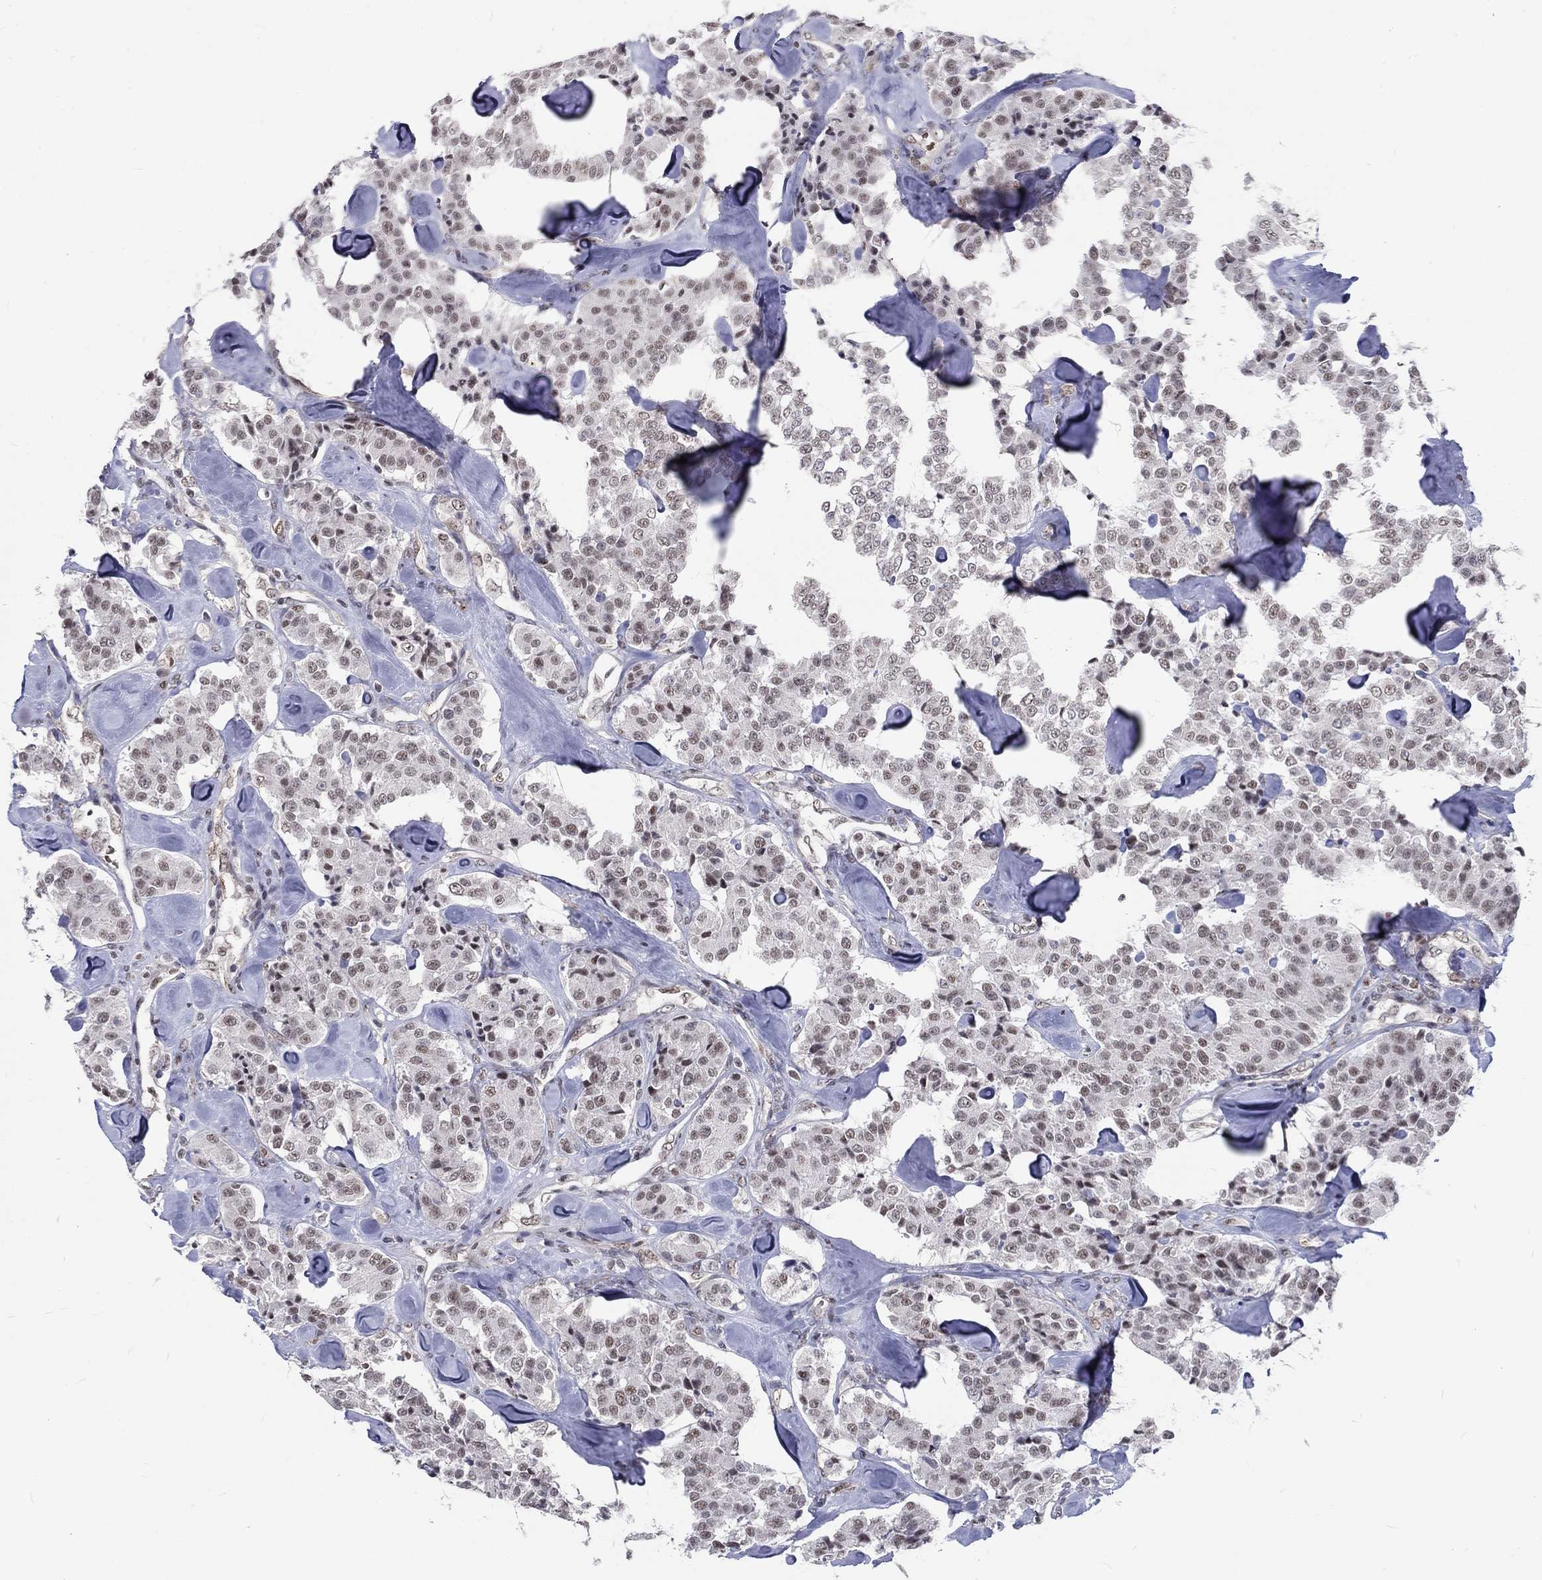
{"staining": {"intensity": "weak", "quantity": "25%-75%", "location": "nuclear"}, "tissue": "carcinoid", "cell_type": "Tumor cells", "image_type": "cancer", "snomed": [{"axis": "morphology", "description": "Carcinoid, malignant, NOS"}, {"axis": "topography", "description": "Pancreas"}], "caption": "Immunohistochemical staining of malignant carcinoid displays weak nuclear protein positivity in approximately 25%-75% of tumor cells.", "gene": "ZBED1", "patient": {"sex": "male", "age": 41}}